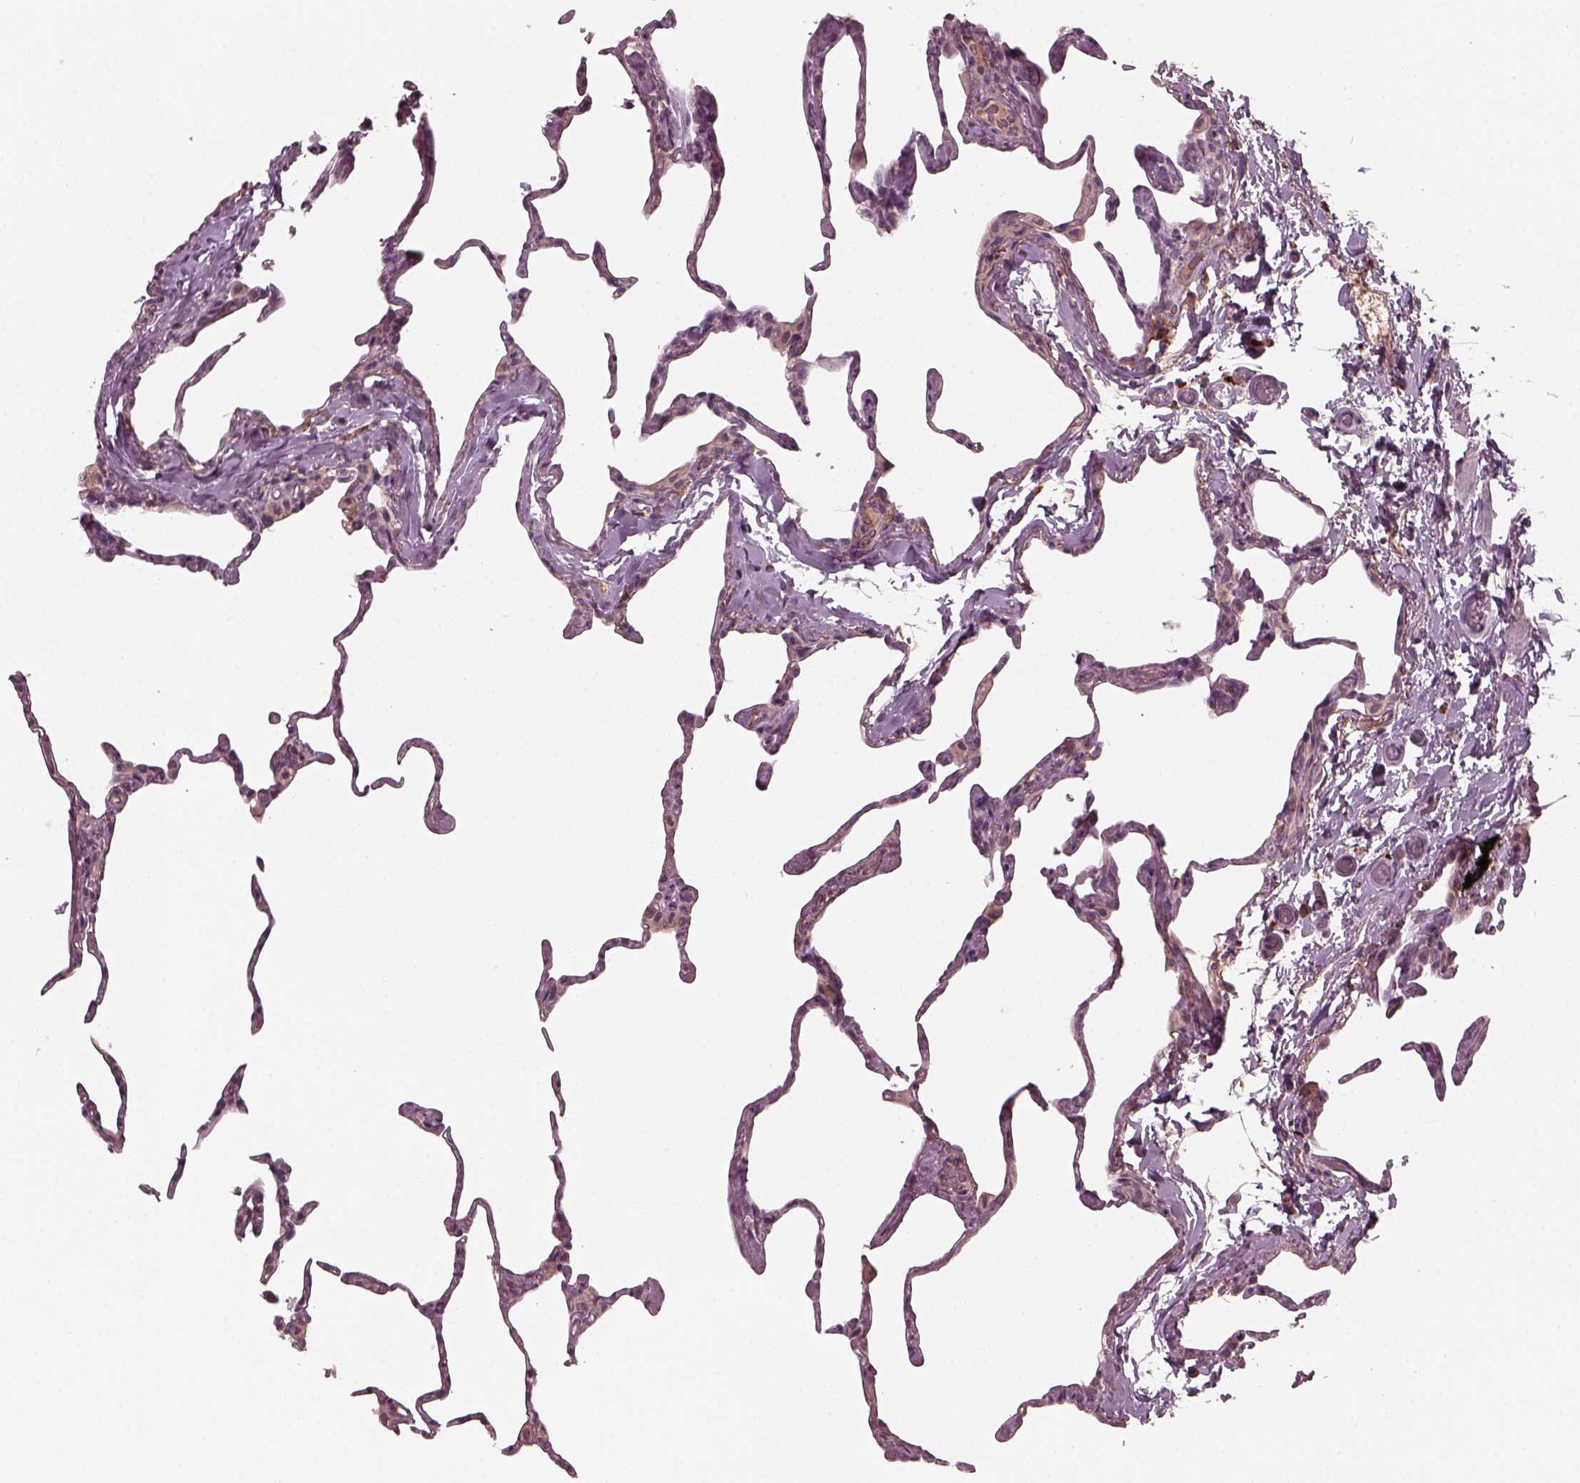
{"staining": {"intensity": "negative", "quantity": "none", "location": "none"}, "tissue": "lung", "cell_type": "Alveolar cells", "image_type": "normal", "snomed": [{"axis": "morphology", "description": "Normal tissue, NOS"}, {"axis": "topography", "description": "Lung"}], "caption": "IHC micrograph of benign lung: lung stained with DAB (3,3'-diaminobenzidine) displays no significant protein staining in alveolar cells.", "gene": "PORCN", "patient": {"sex": "male", "age": 65}}